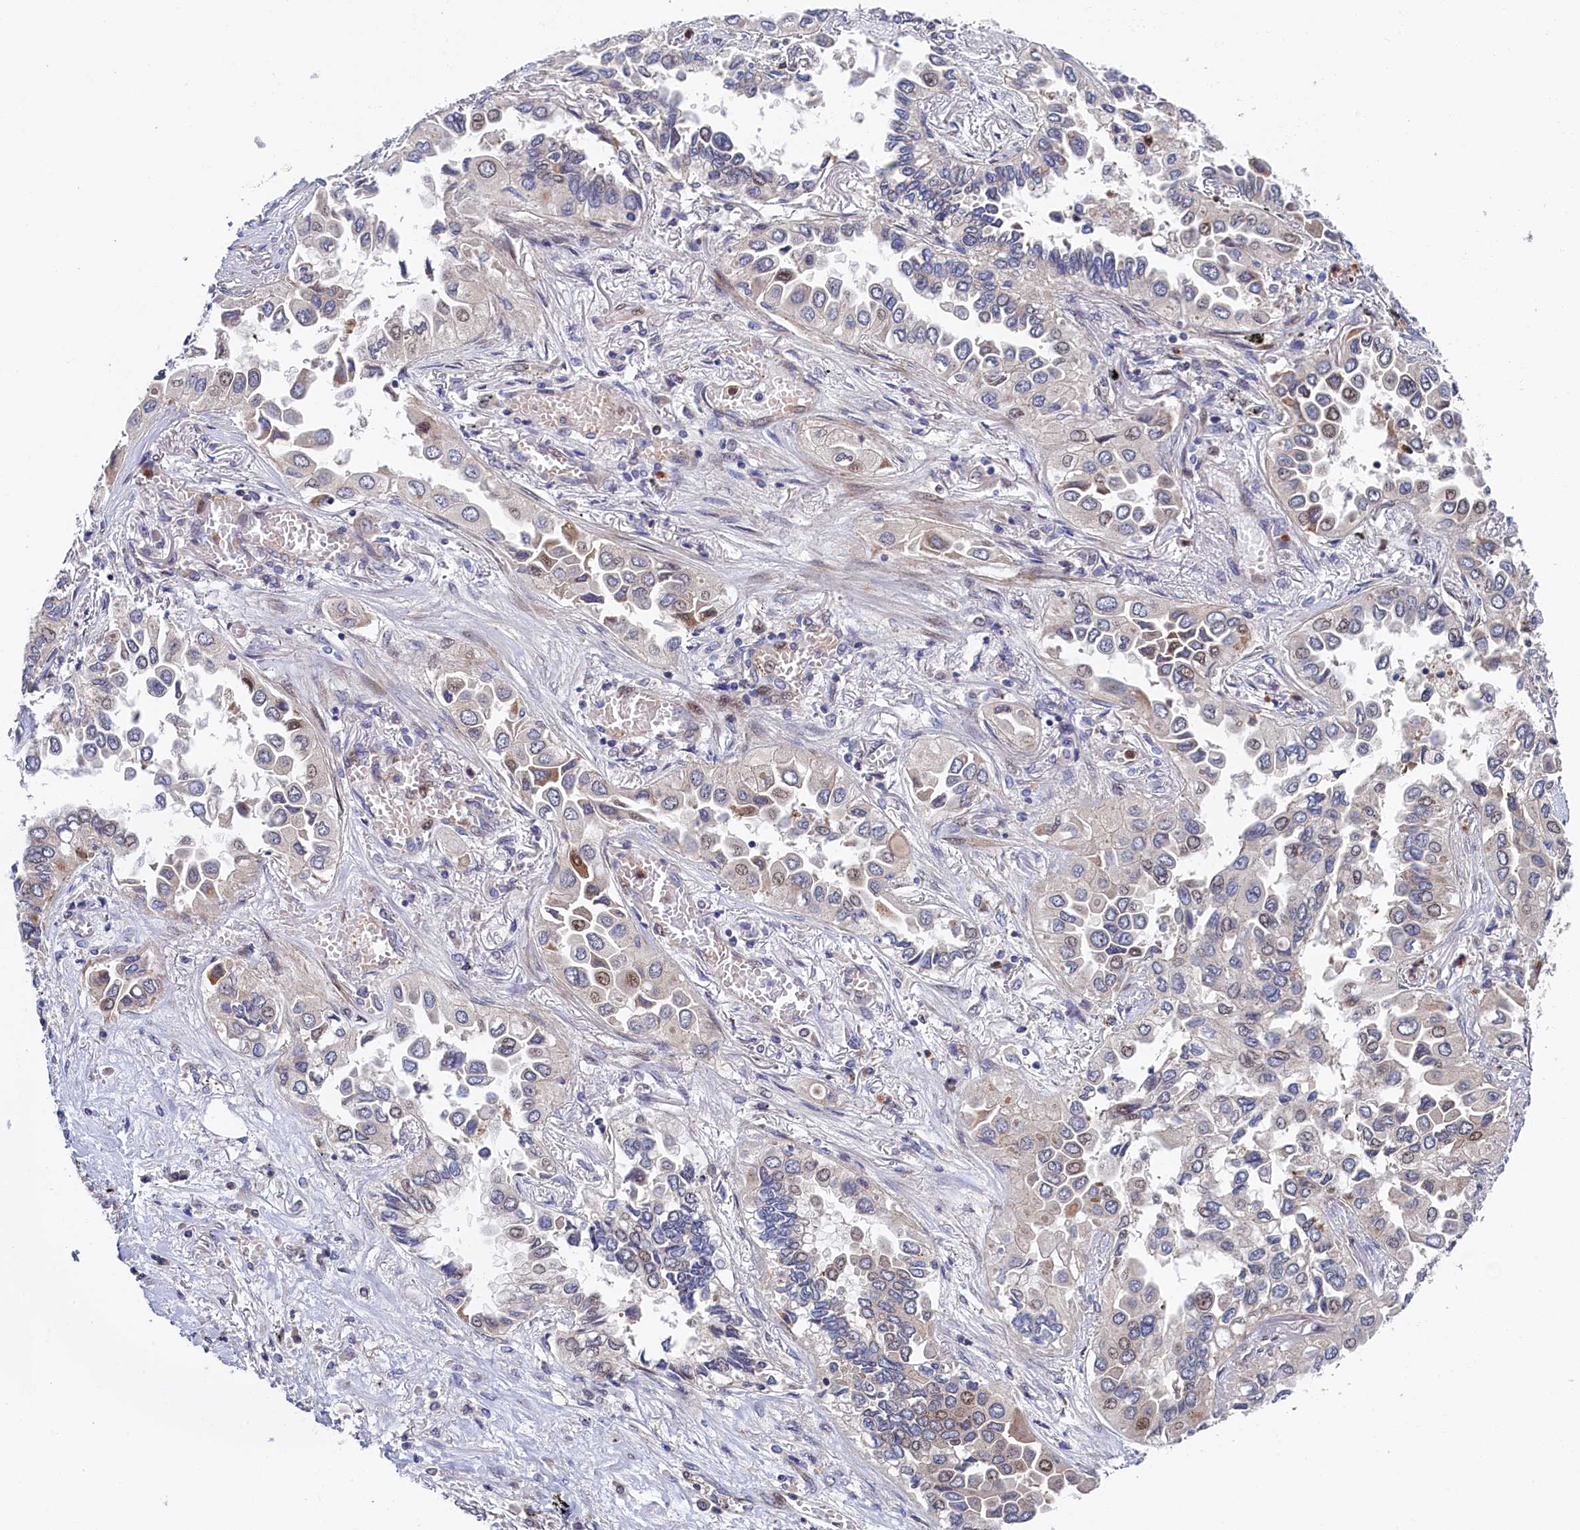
{"staining": {"intensity": "weak", "quantity": "<25%", "location": "nuclear"}, "tissue": "lung cancer", "cell_type": "Tumor cells", "image_type": "cancer", "snomed": [{"axis": "morphology", "description": "Adenocarcinoma, NOS"}, {"axis": "topography", "description": "Lung"}], "caption": "IHC photomicrograph of human lung cancer stained for a protein (brown), which displays no staining in tumor cells.", "gene": "PIK3C3", "patient": {"sex": "female", "age": 76}}